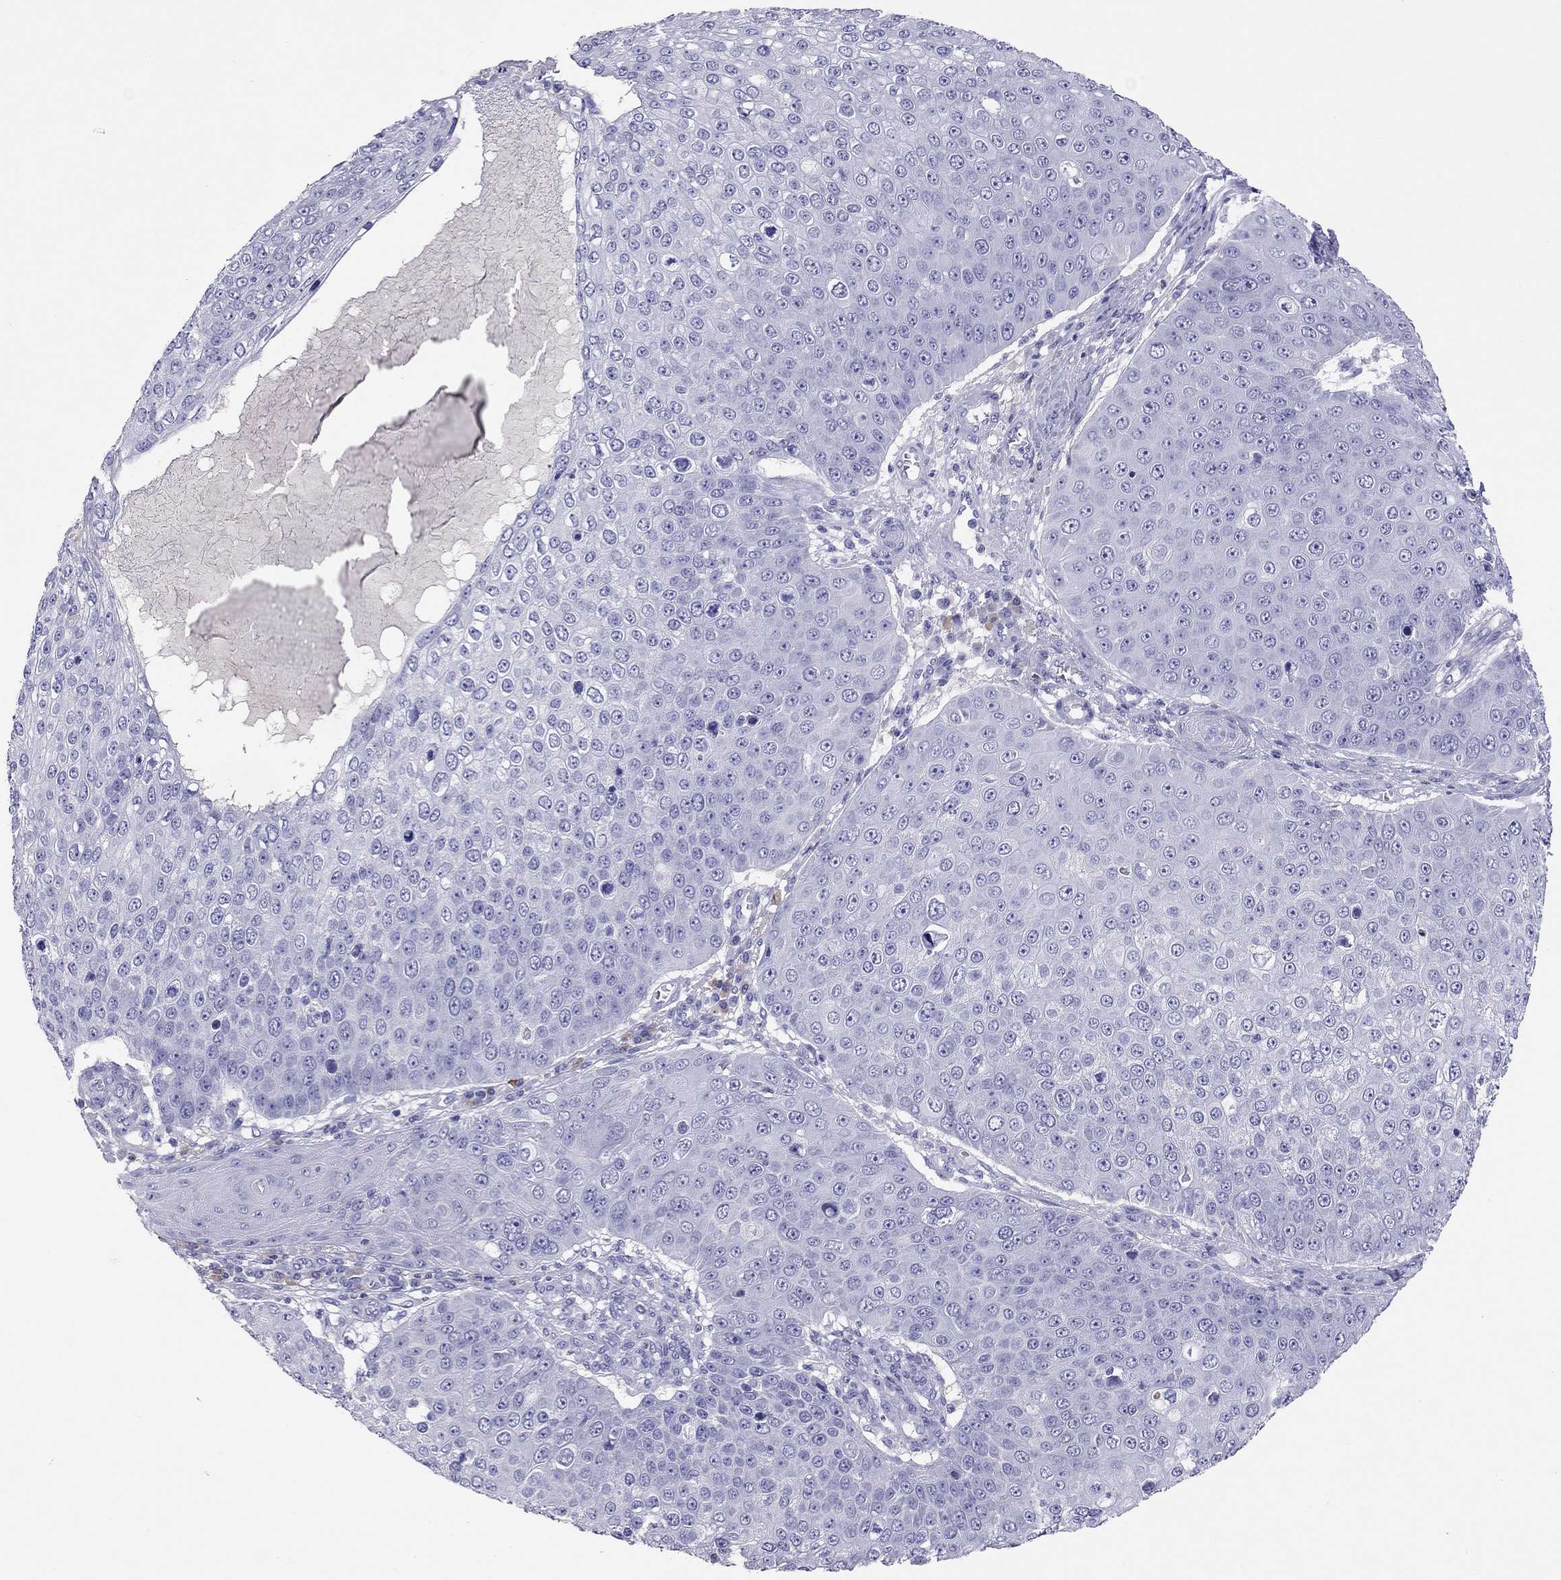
{"staining": {"intensity": "negative", "quantity": "none", "location": "none"}, "tissue": "skin cancer", "cell_type": "Tumor cells", "image_type": "cancer", "snomed": [{"axis": "morphology", "description": "Squamous cell carcinoma, NOS"}, {"axis": "topography", "description": "Skin"}], "caption": "This is an immunohistochemistry (IHC) micrograph of skin squamous cell carcinoma. There is no expression in tumor cells.", "gene": "CALHM1", "patient": {"sex": "male", "age": 71}}